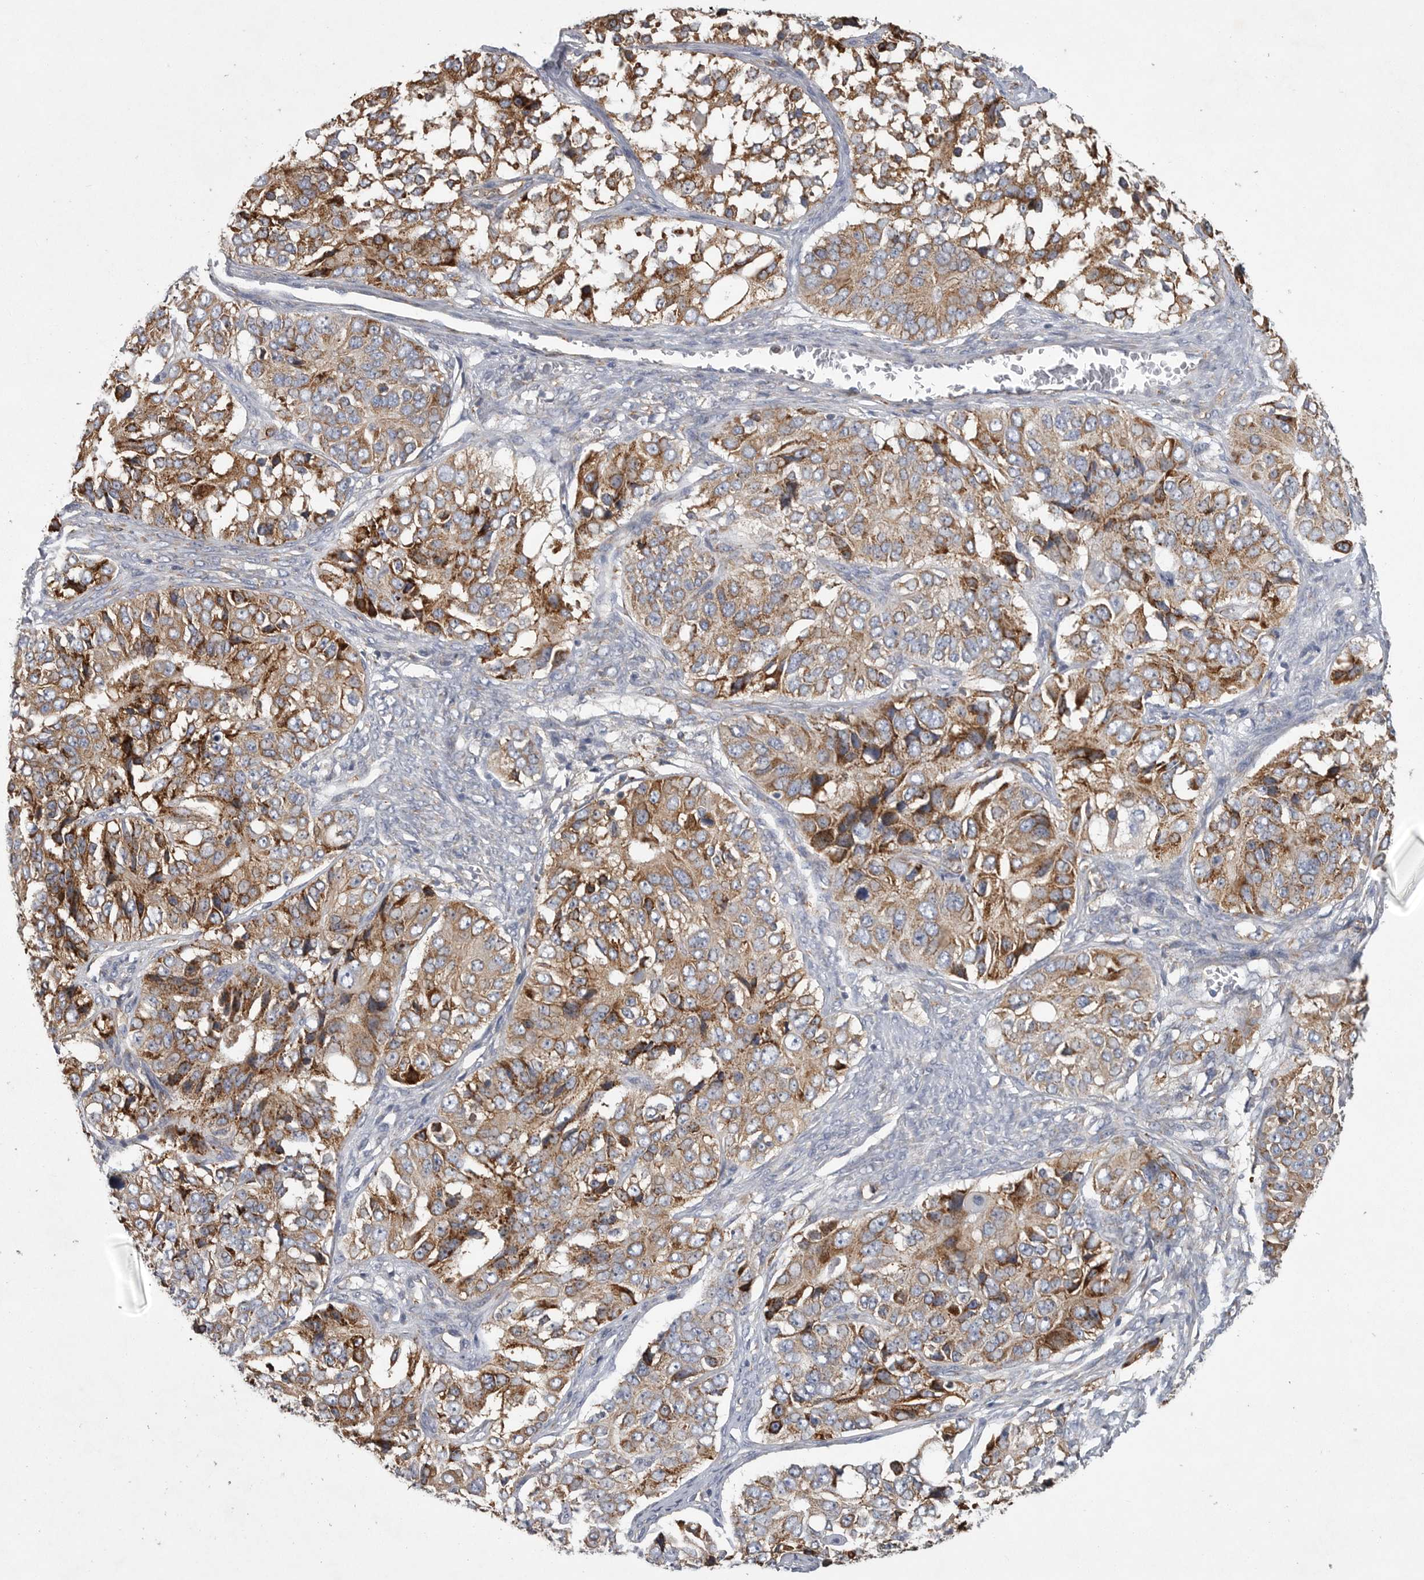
{"staining": {"intensity": "moderate", "quantity": ">75%", "location": "cytoplasmic/membranous"}, "tissue": "ovarian cancer", "cell_type": "Tumor cells", "image_type": "cancer", "snomed": [{"axis": "morphology", "description": "Carcinoma, endometroid"}, {"axis": "topography", "description": "Ovary"}], "caption": "The photomicrograph demonstrates immunohistochemical staining of ovarian cancer (endometroid carcinoma). There is moderate cytoplasmic/membranous expression is seen in about >75% of tumor cells.", "gene": "MINPP1", "patient": {"sex": "female", "age": 51}}